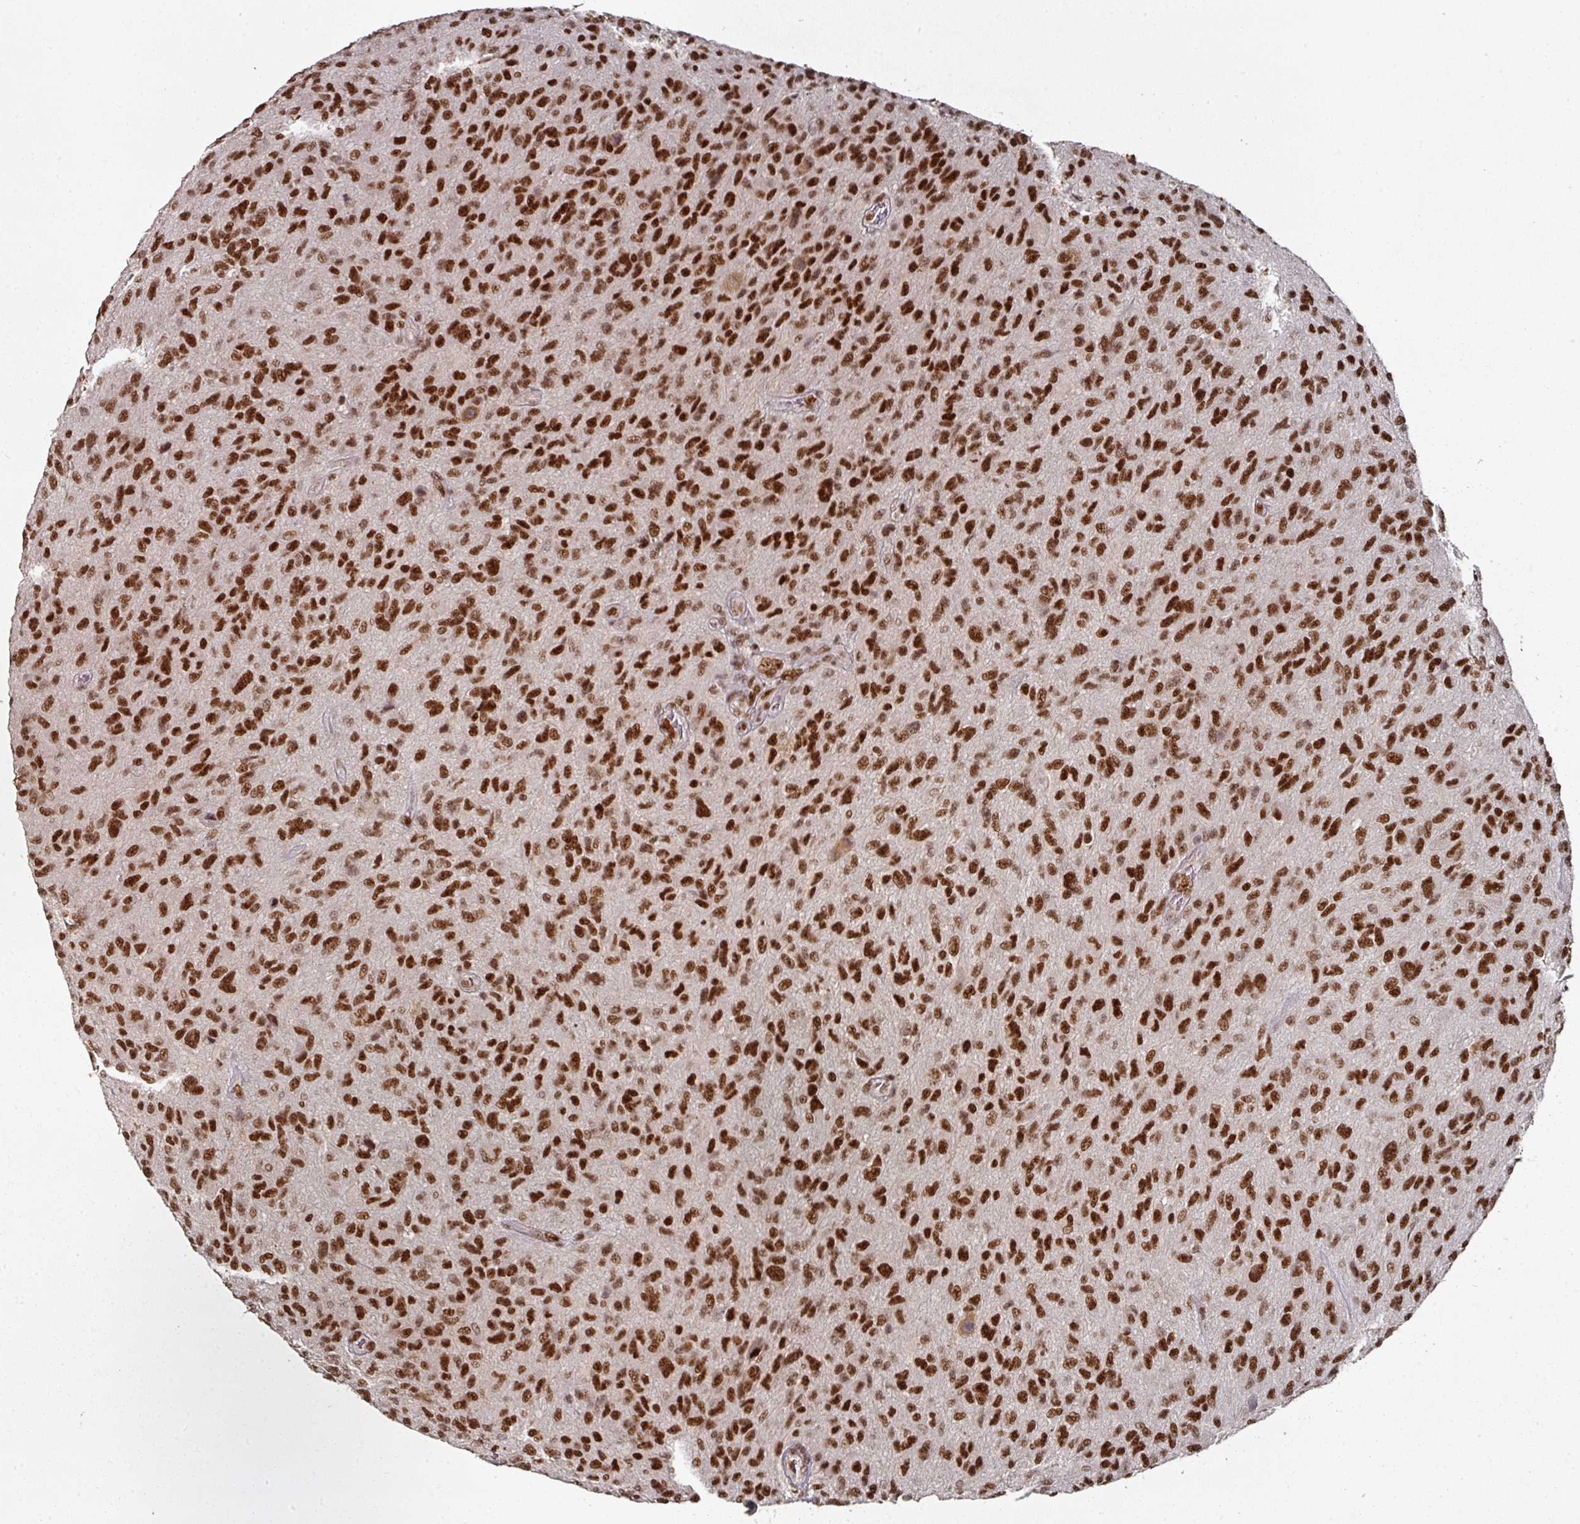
{"staining": {"intensity": "strong", "quantity": ">75%", "location": "nuclear"}, "tissue": "glioma", "cell_type": "Tumor cells", "image_type": "cancer", "snomed": [{"axis": "morphology", "description": "Glioma, malignant, High grade"}, {"axis": "topography", "description": "Brain"}], "caption": "Approximately >75% of tumor cells in human glioma show strong nuclear protein positivity as visualized by brown immunohistochemical staining.", "gene": "MEPCE", "patient": {"sex": "male", "age": 47}}